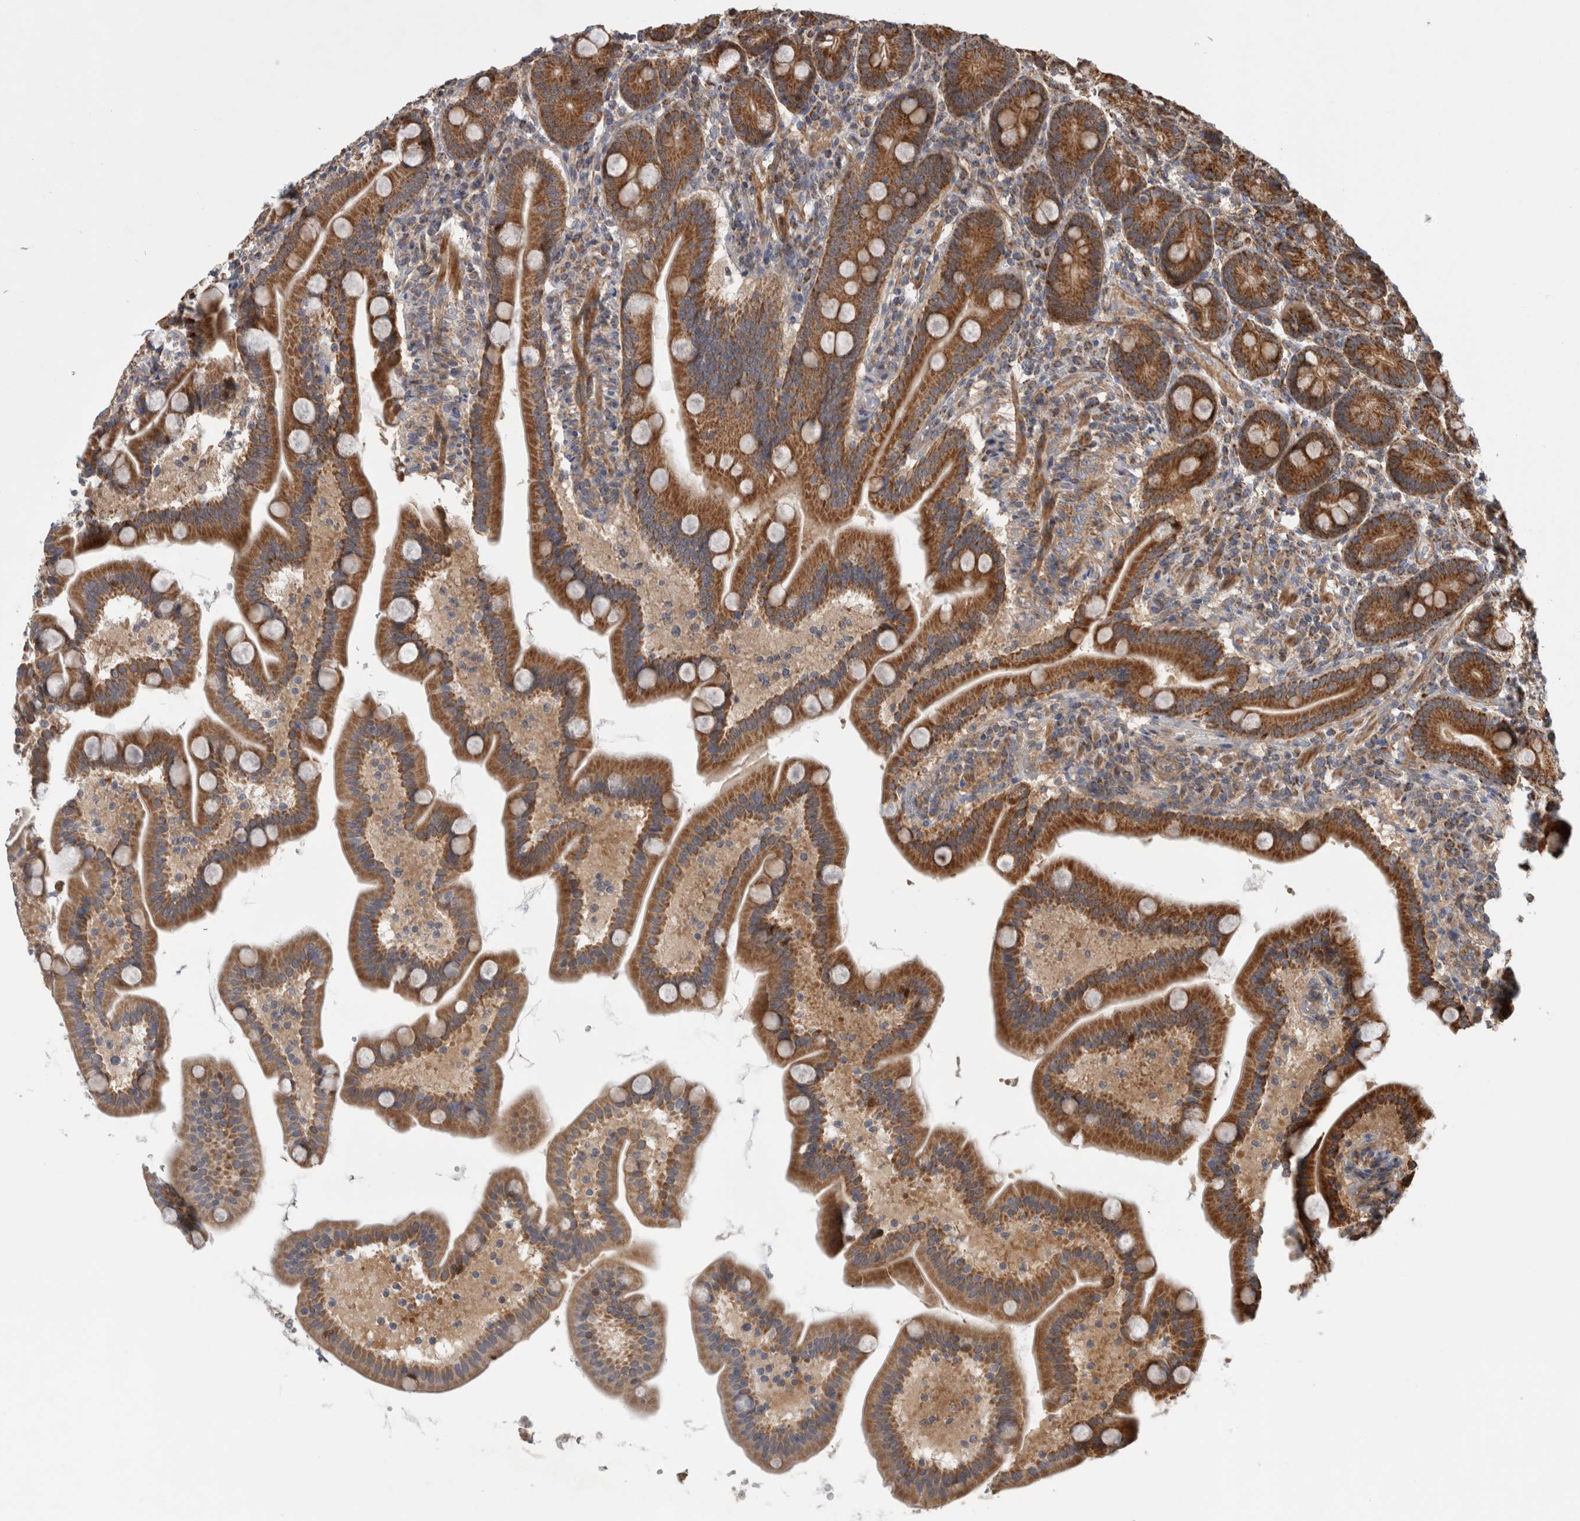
{"staining": {"intensity": "strong", "quantity": ">75%", "location": "cytoplasmic/membranous"}, "tissue": "duodenum", "cell_type": "Glandular cells", "image_type": "normal", "snomed": [{"axis": "morphology", "description": "Normal tissue, NOS"}, {"axis": "topography", "description": "Duodenum"}], "caption": "Glandular cells display high levels of strong cytoplasmic/membranous positivity in approximately >75% of cells in benign duodenum. (IHC, brightfield microscopy, high magnification).", "gene": "SFXN2", "patient": {"sex": "male", "age": 54}}